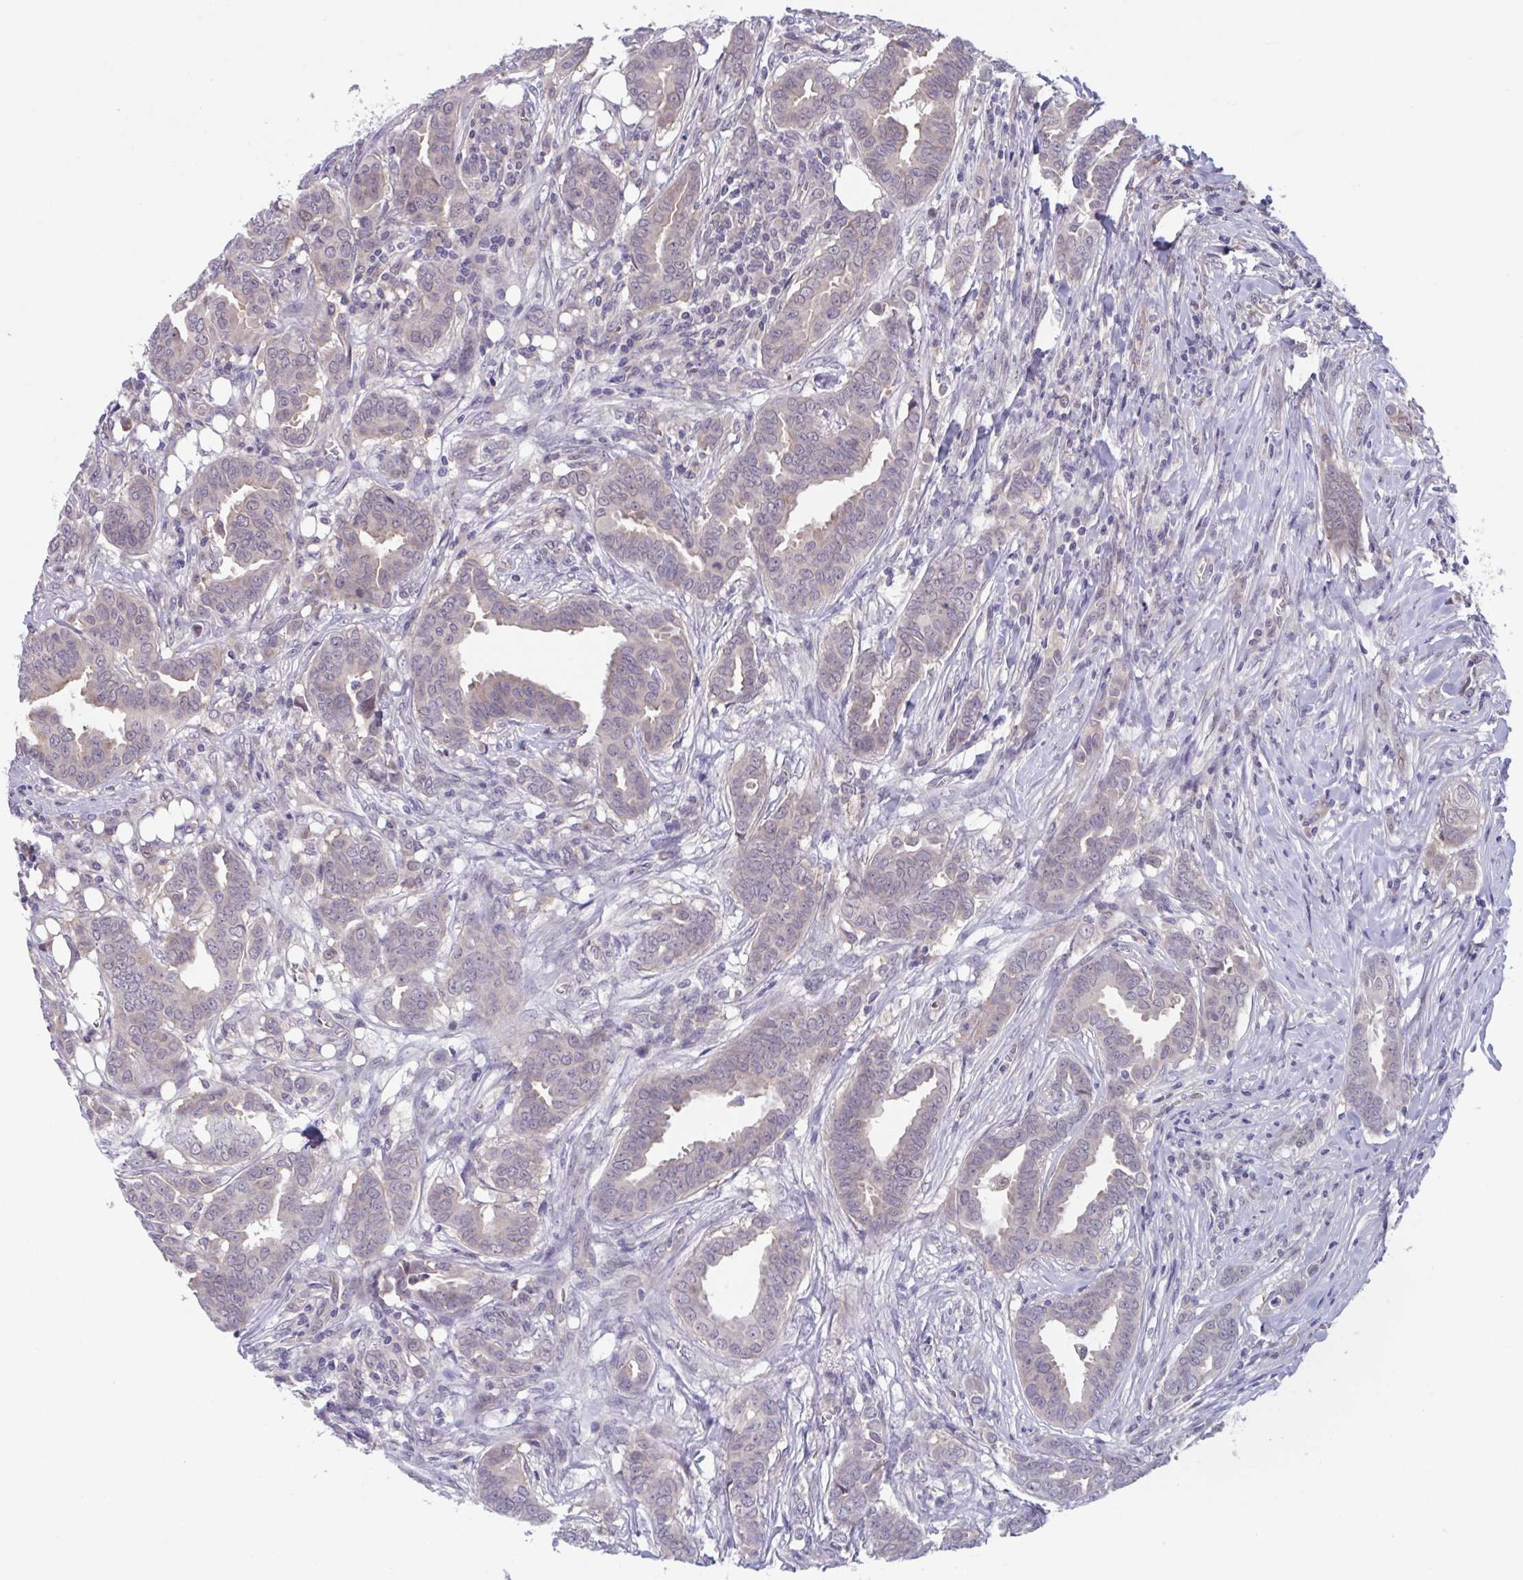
{"staining": {"intensity": "weak", "quantity": "<25%", "location": "nuclear"}, "tissue": "breast cancer", "cell_type": "Tumor cells", "image_type": "cancer", "snomed": [{"axis": "morphology", "description": "Duct carcinoma"}, {"axis": "topography", "description": "Breast"}], "caption": "There is no significant expression in tumor cells of breast cancer (intraductal carcinoma).", "gene": "RIOK1", "patient": {"sex": "female", "age": 45}}